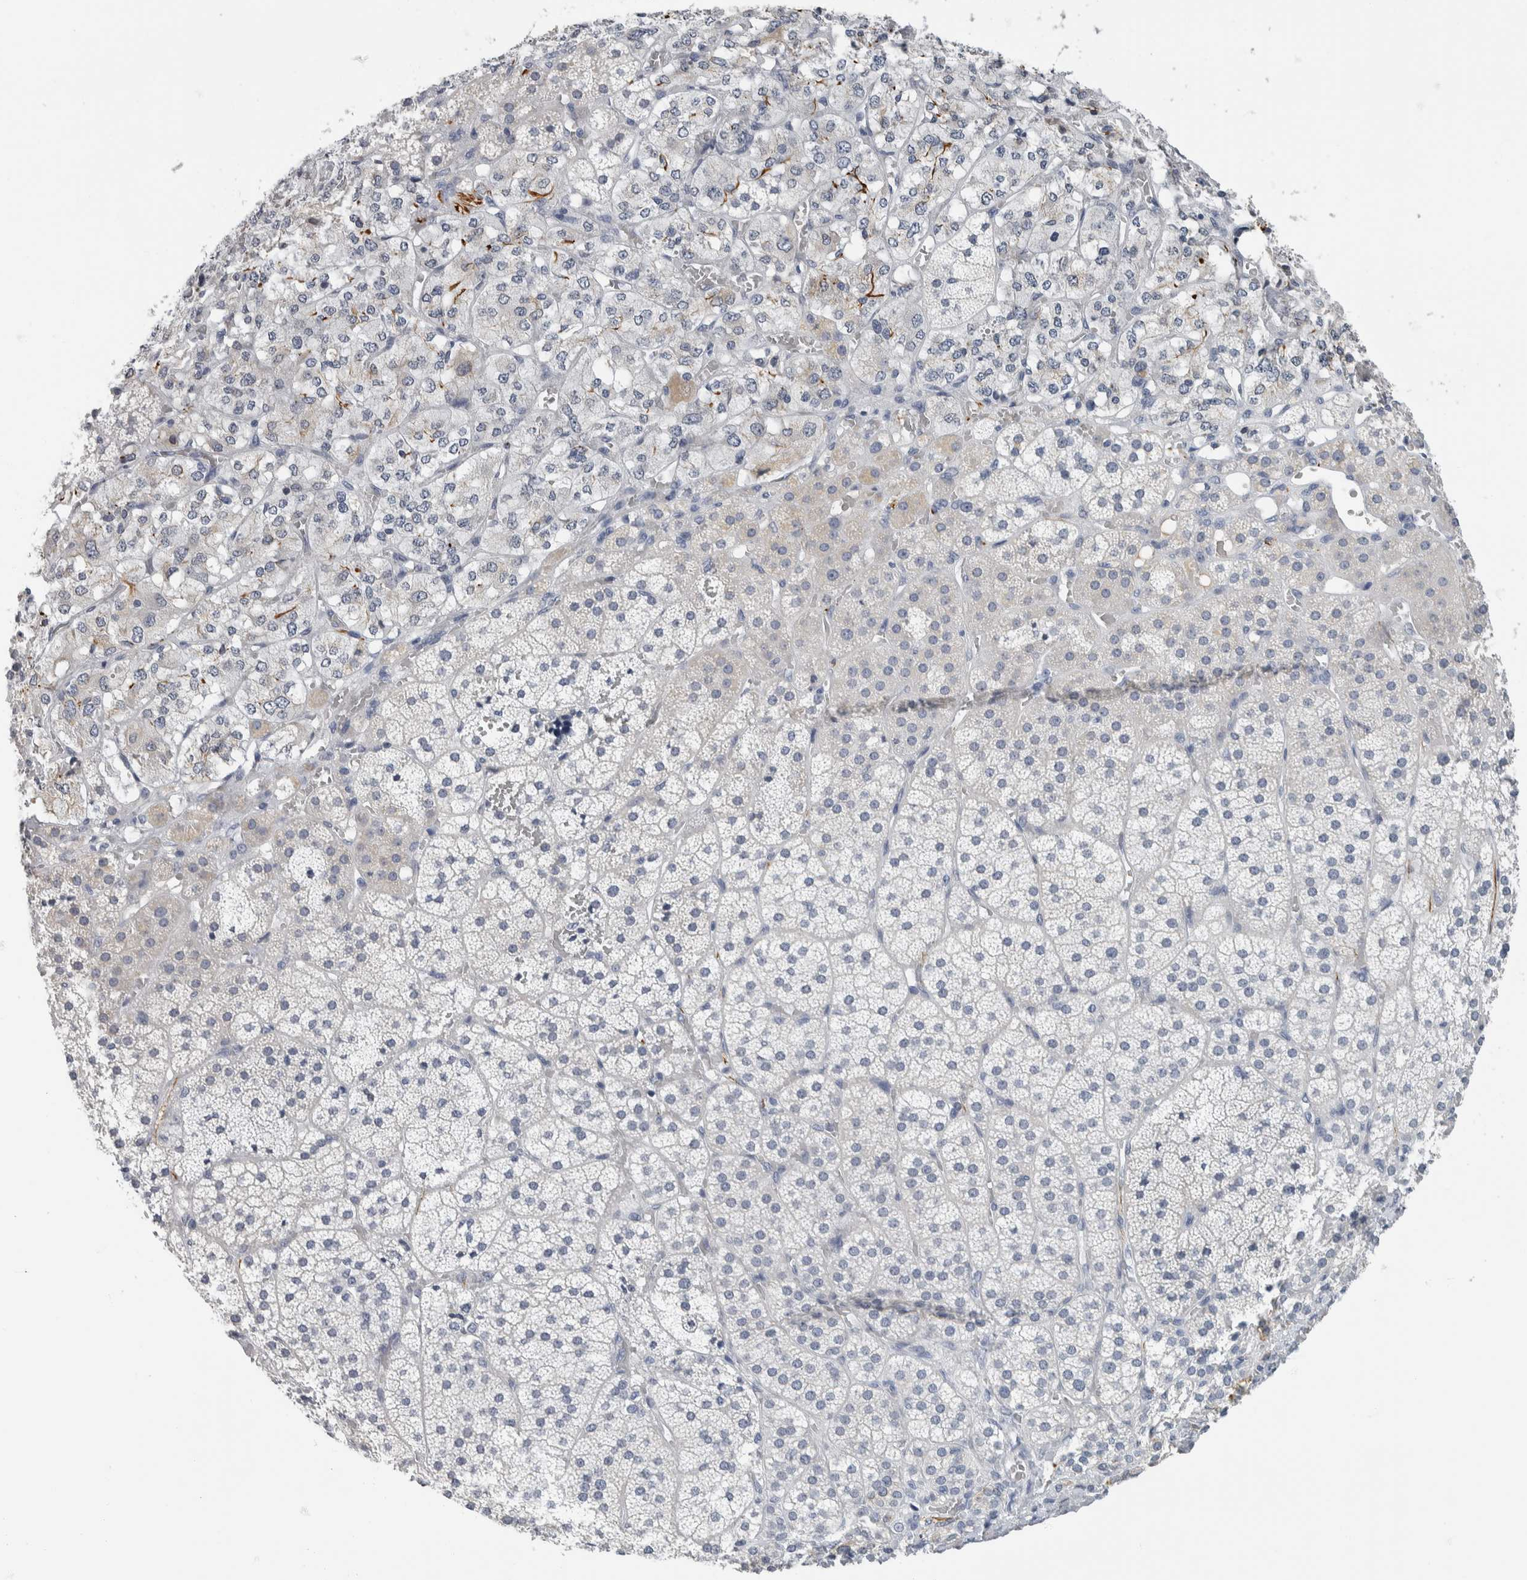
{"staining": {"intensity": "weak", "quantity": "<25%", "location": "cytoplasmic/membranous"}, "tissue": "adrenal gland", "cell_type": "Glandular cells", "image_type": "normal", "snomed": [{"axis": "morphology", "description": "Normal tissue, NOS"}, {"axis": "topography", "description": "Adrenal gland"}], "caption": "An immunohistochemistry (IHC) histopathology image of benign adrenal gland is shown. There is no staining in glandular cells of adrenal gland.", "gene": "NEFM", "patient": {"sex": "female", "age": 44}}